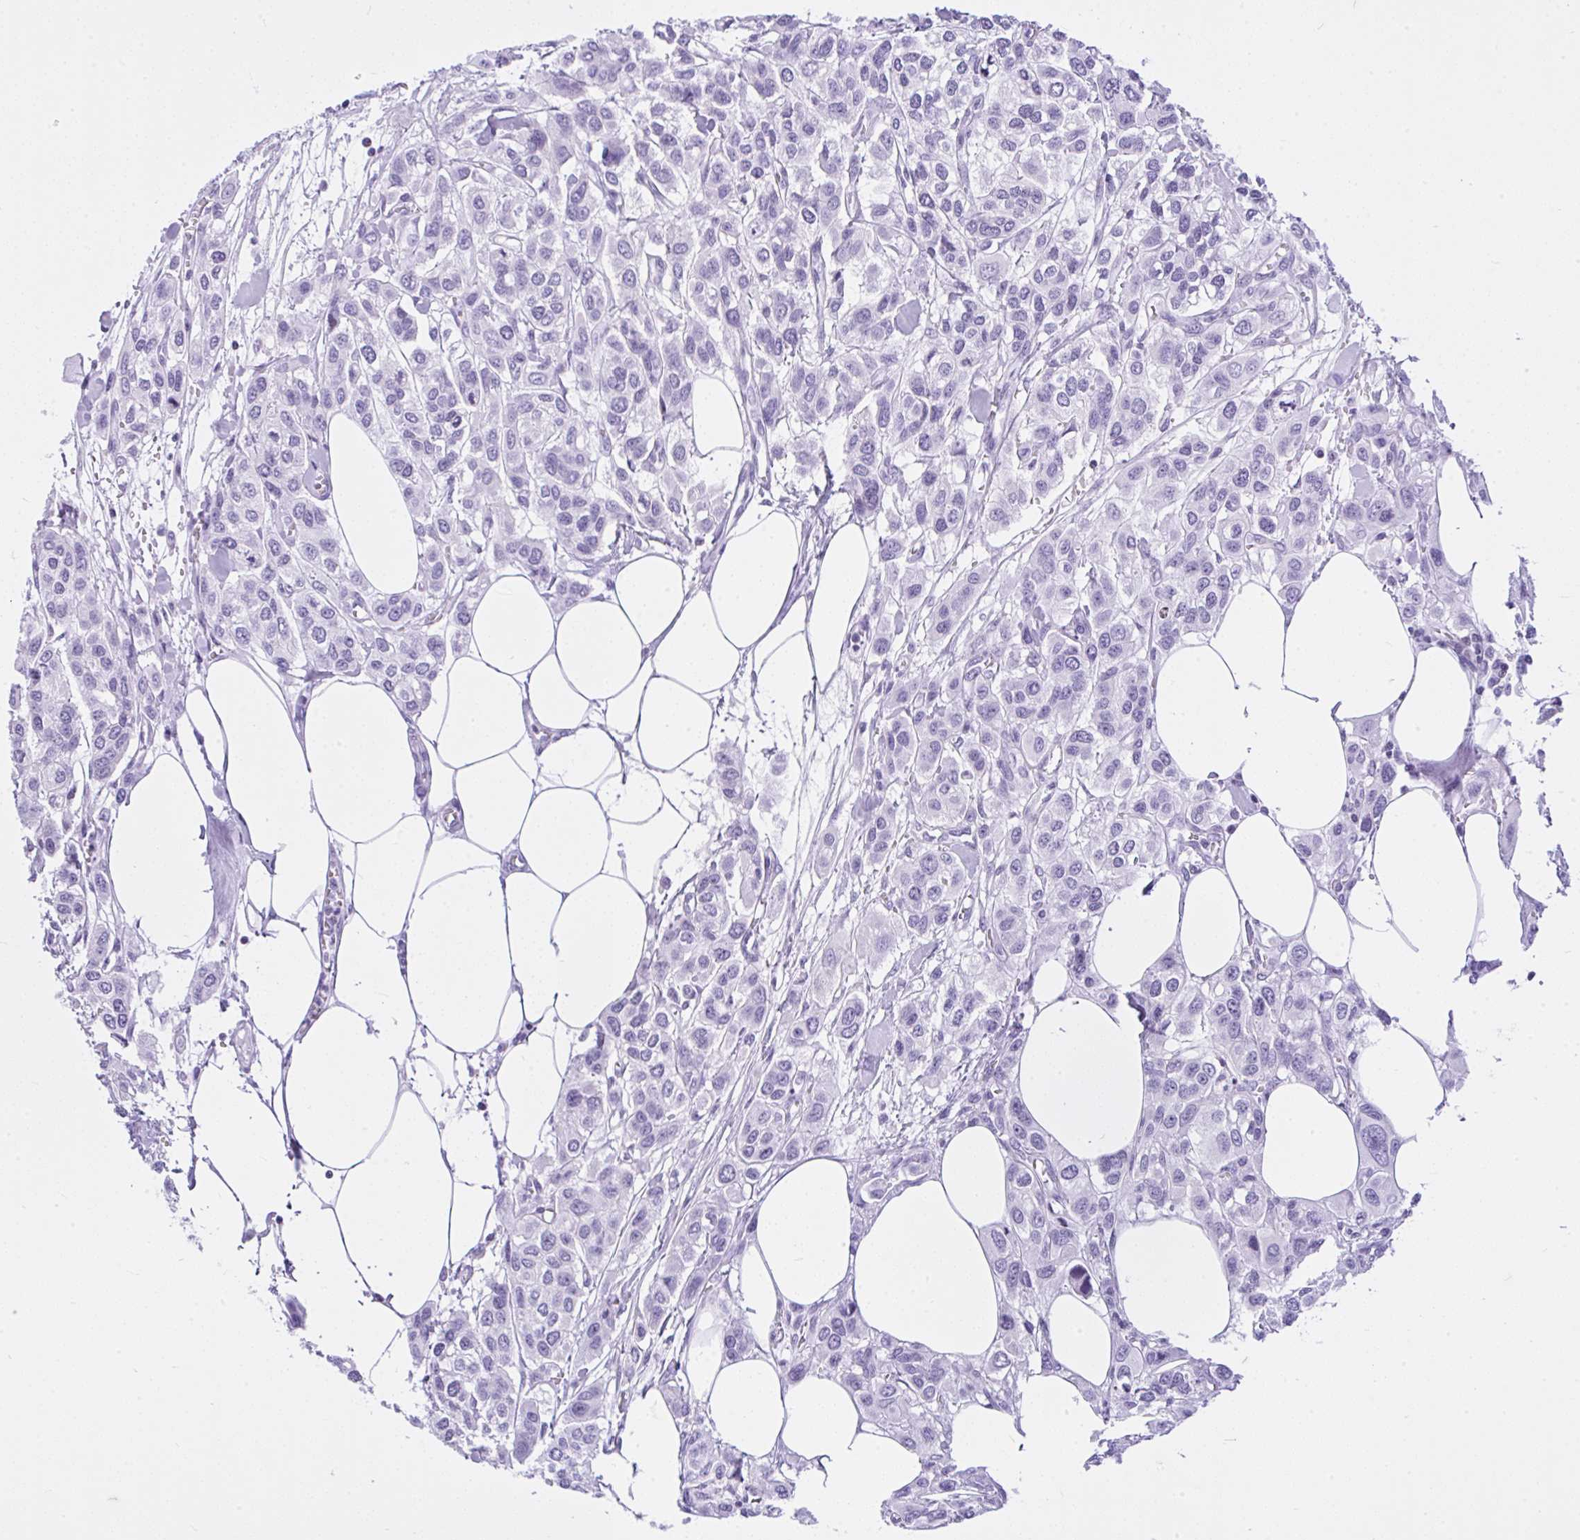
{"staining": {"intensity": "negative", "quantity": "none", "location": "none"}, "tissue": "urothelial cancer", "cell_type": "Tumor cells", "image_type": "cancer", "snomed": [{"axis": "morphology", "description": "Urothelial carcinoma, High grade"}, {"axis": "topography", "description": "Urinary bladder"}], "caption": "High power microscopy image of an immunohistochemistry (IHC) micrograph of urothelial cancer, revealing no significant positivity in tumor cells.", "gene": "KRT27", "patient": {"sex": "male", "age": 67}}